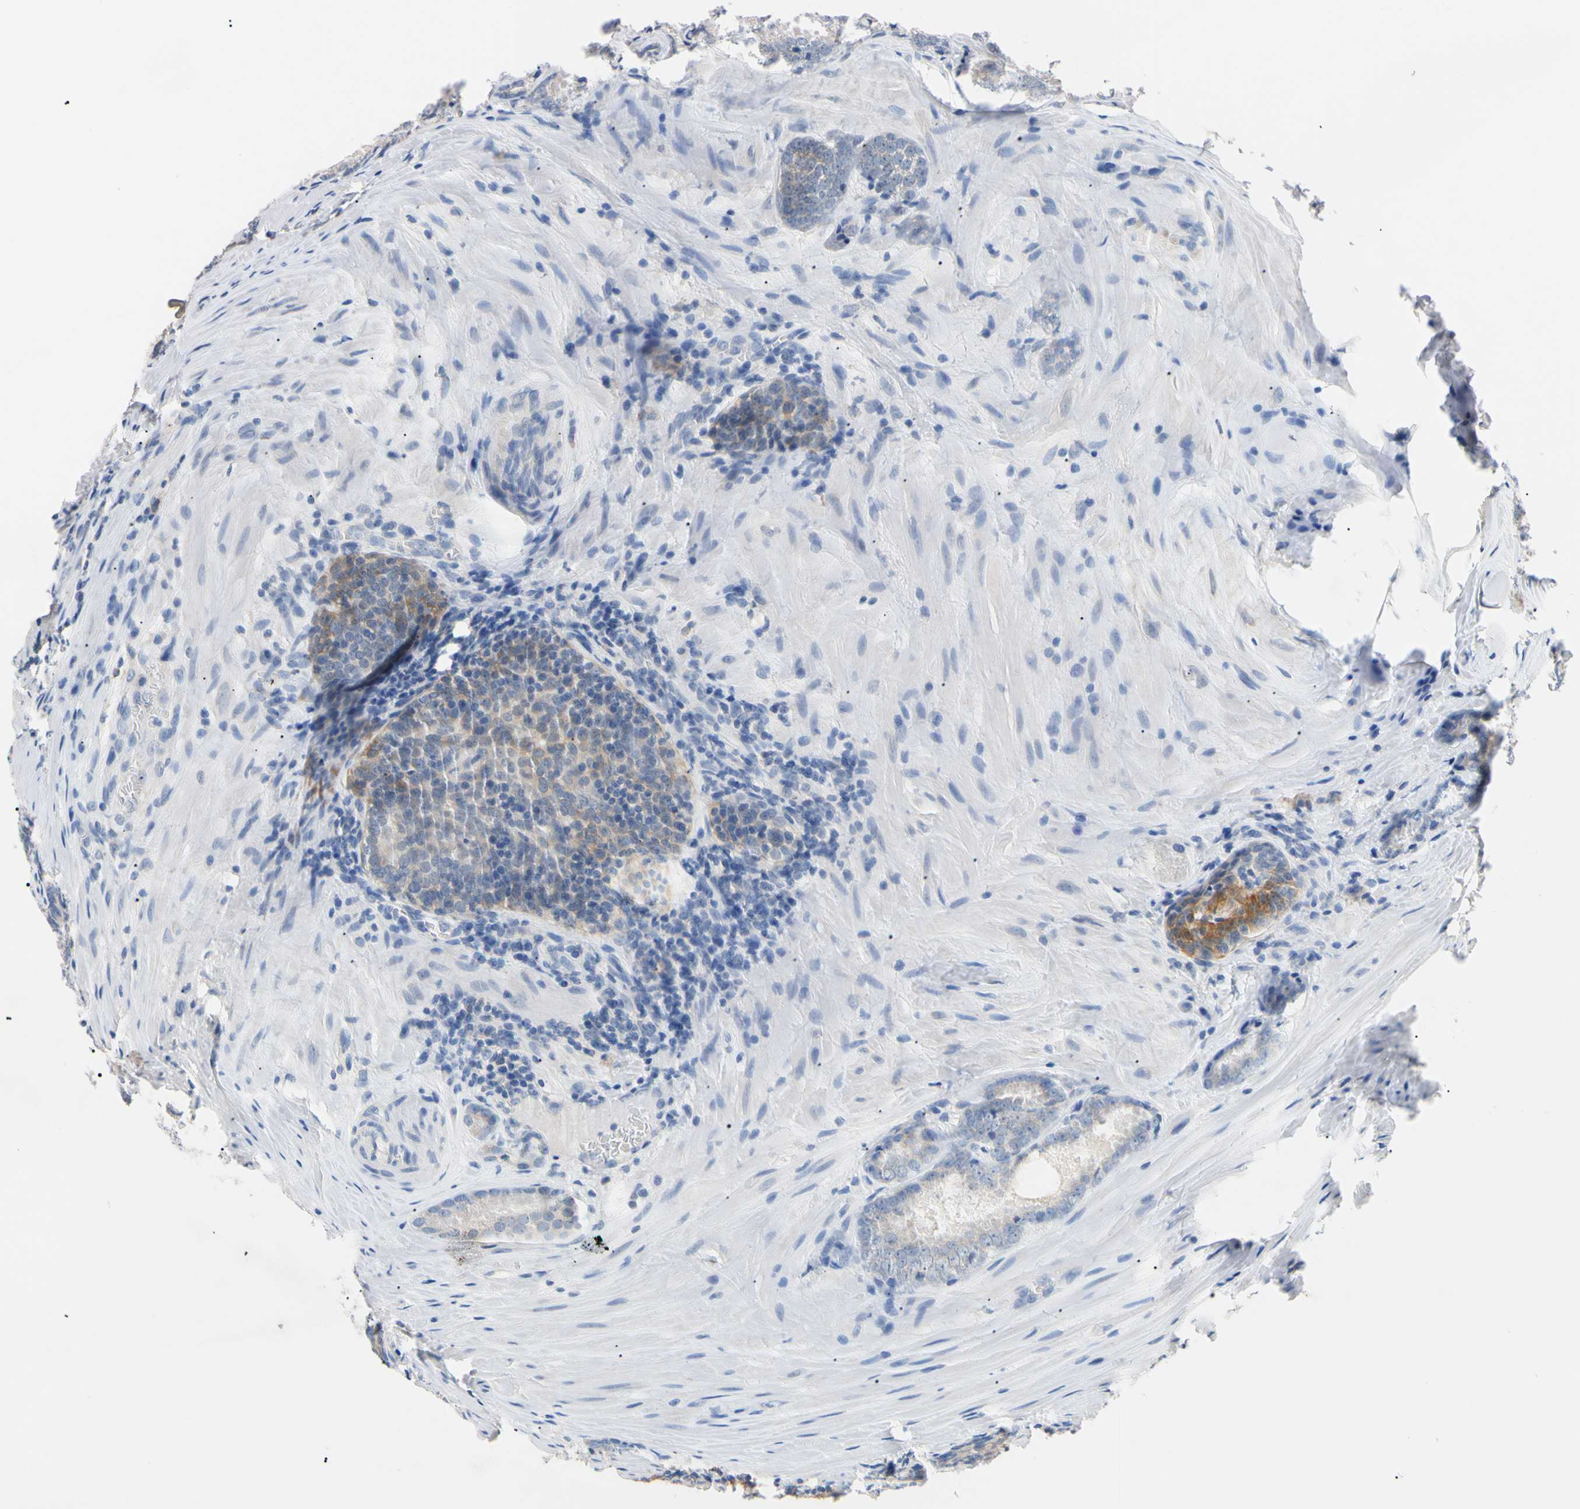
{"staining": {"intensity": "negative", "quantity": "none", "location": "none"}, "tissue": "prostate cancer", "cell_type": "Tumor cells", "image_type": "cancer", "snomed": [{"axis": "morphology", "description": "Adenocarcinoma, Low grade"}, {"axis": "topography", "description": "Prostate"}], "caption": "This is an immunohistochemistry (IHC) photomicrograph of adenocarcinoma (low-grade) (prostate). There is no positivity in tumor cells.", "gene": "PNKD", "patient": {"sex": "male", "age": 64}}